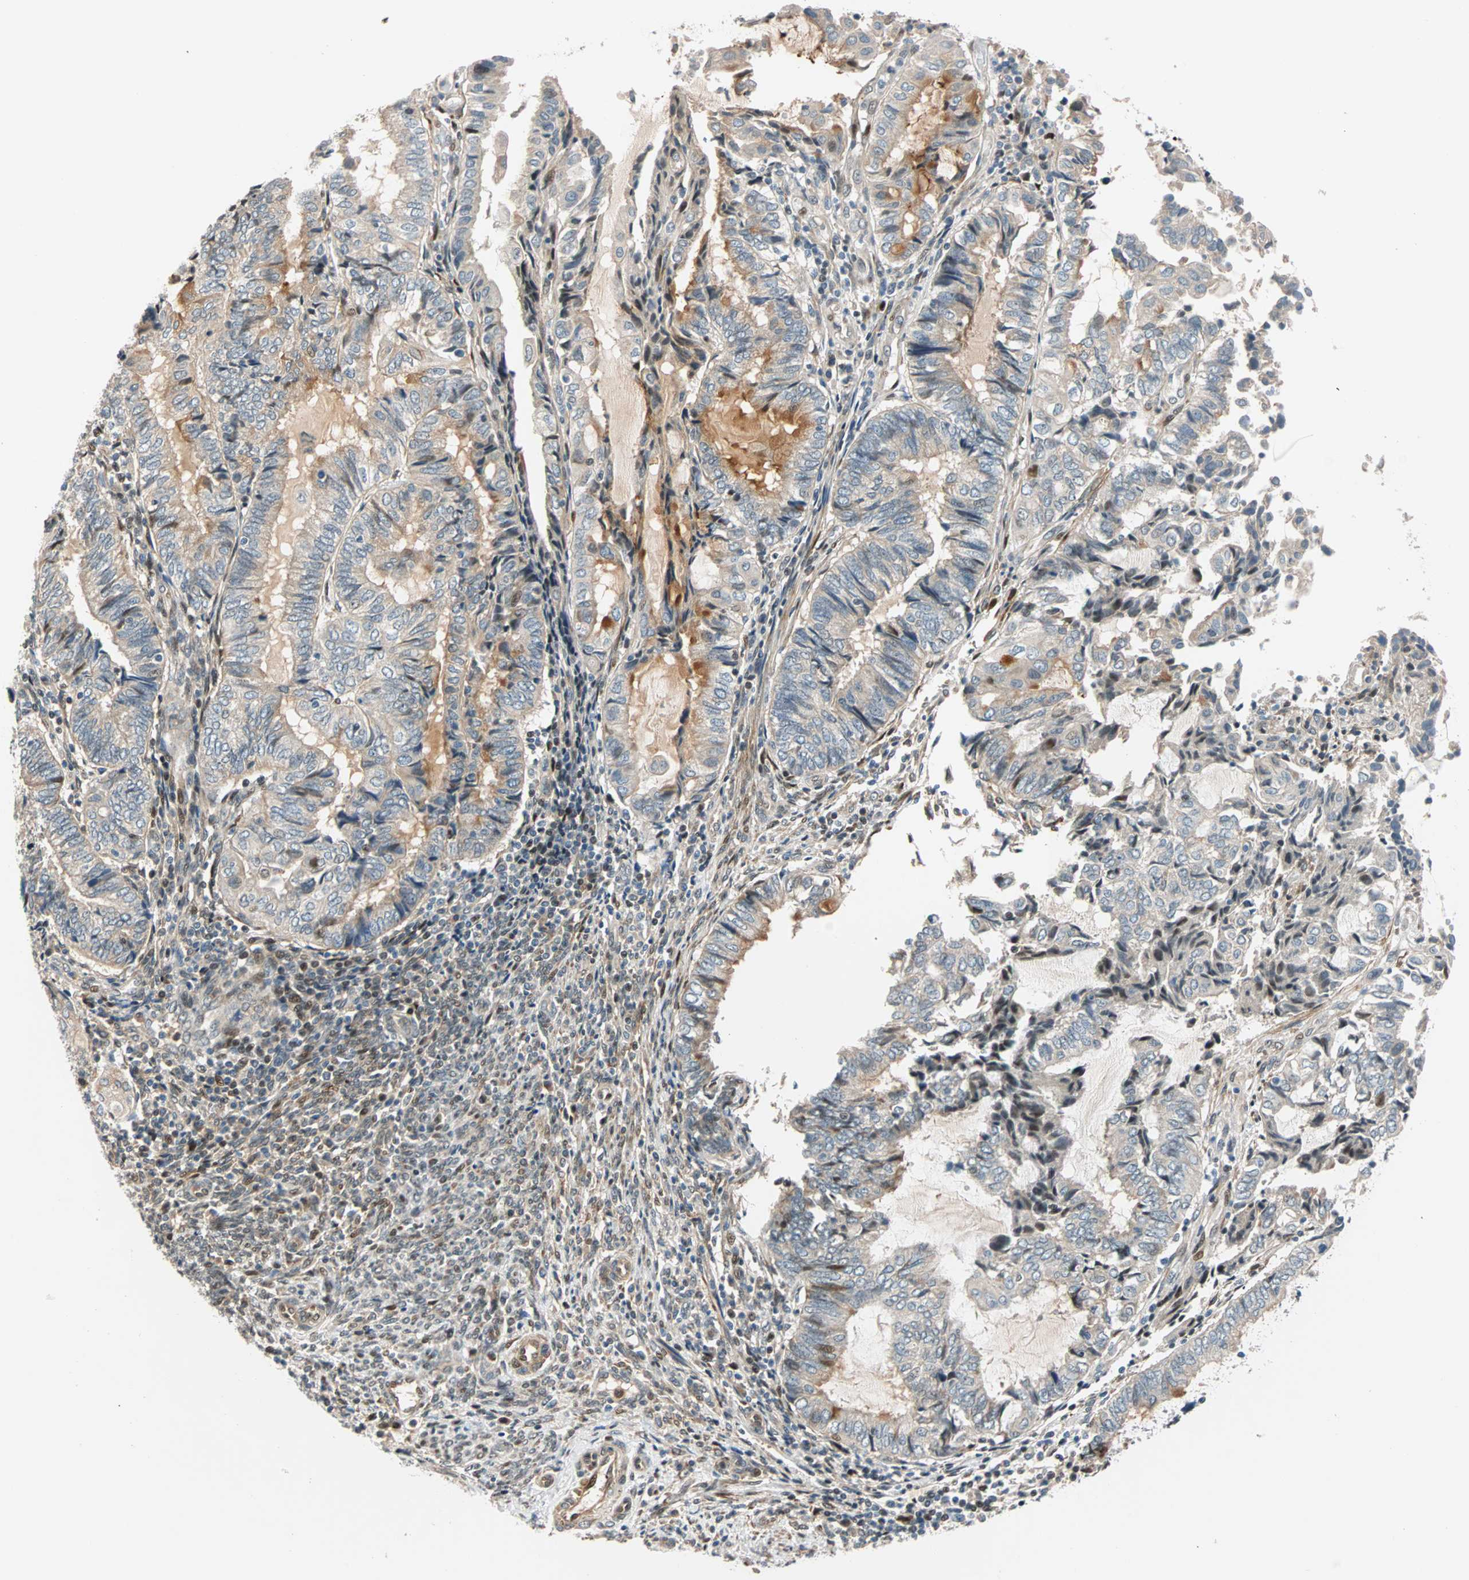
{"staining": {"intensity": "moderate", "quantity": ">75%", "location": "cytoplasmic/membranous"}, "tissue": "endometrial cancer", "cell_type": "Tumor cells", "image_type": "cancer", "snomed": [{"axis": "morphology", "description": "Adenocarcinoma, NOS"}, {"axis": "topography", "description": "Uterus"}, {"axis": "topography", "description": "Endometrium"}], "caption": "This micrograph exhibits immunohistochemistry (IHC) staining of human adenocarcinoma (endometrial), with medium moderate cytoplasmic/membranous staining in about >75% of tumor cells.", "gene": "HECW1", "patient": {"sex": "female", "age": 70}}